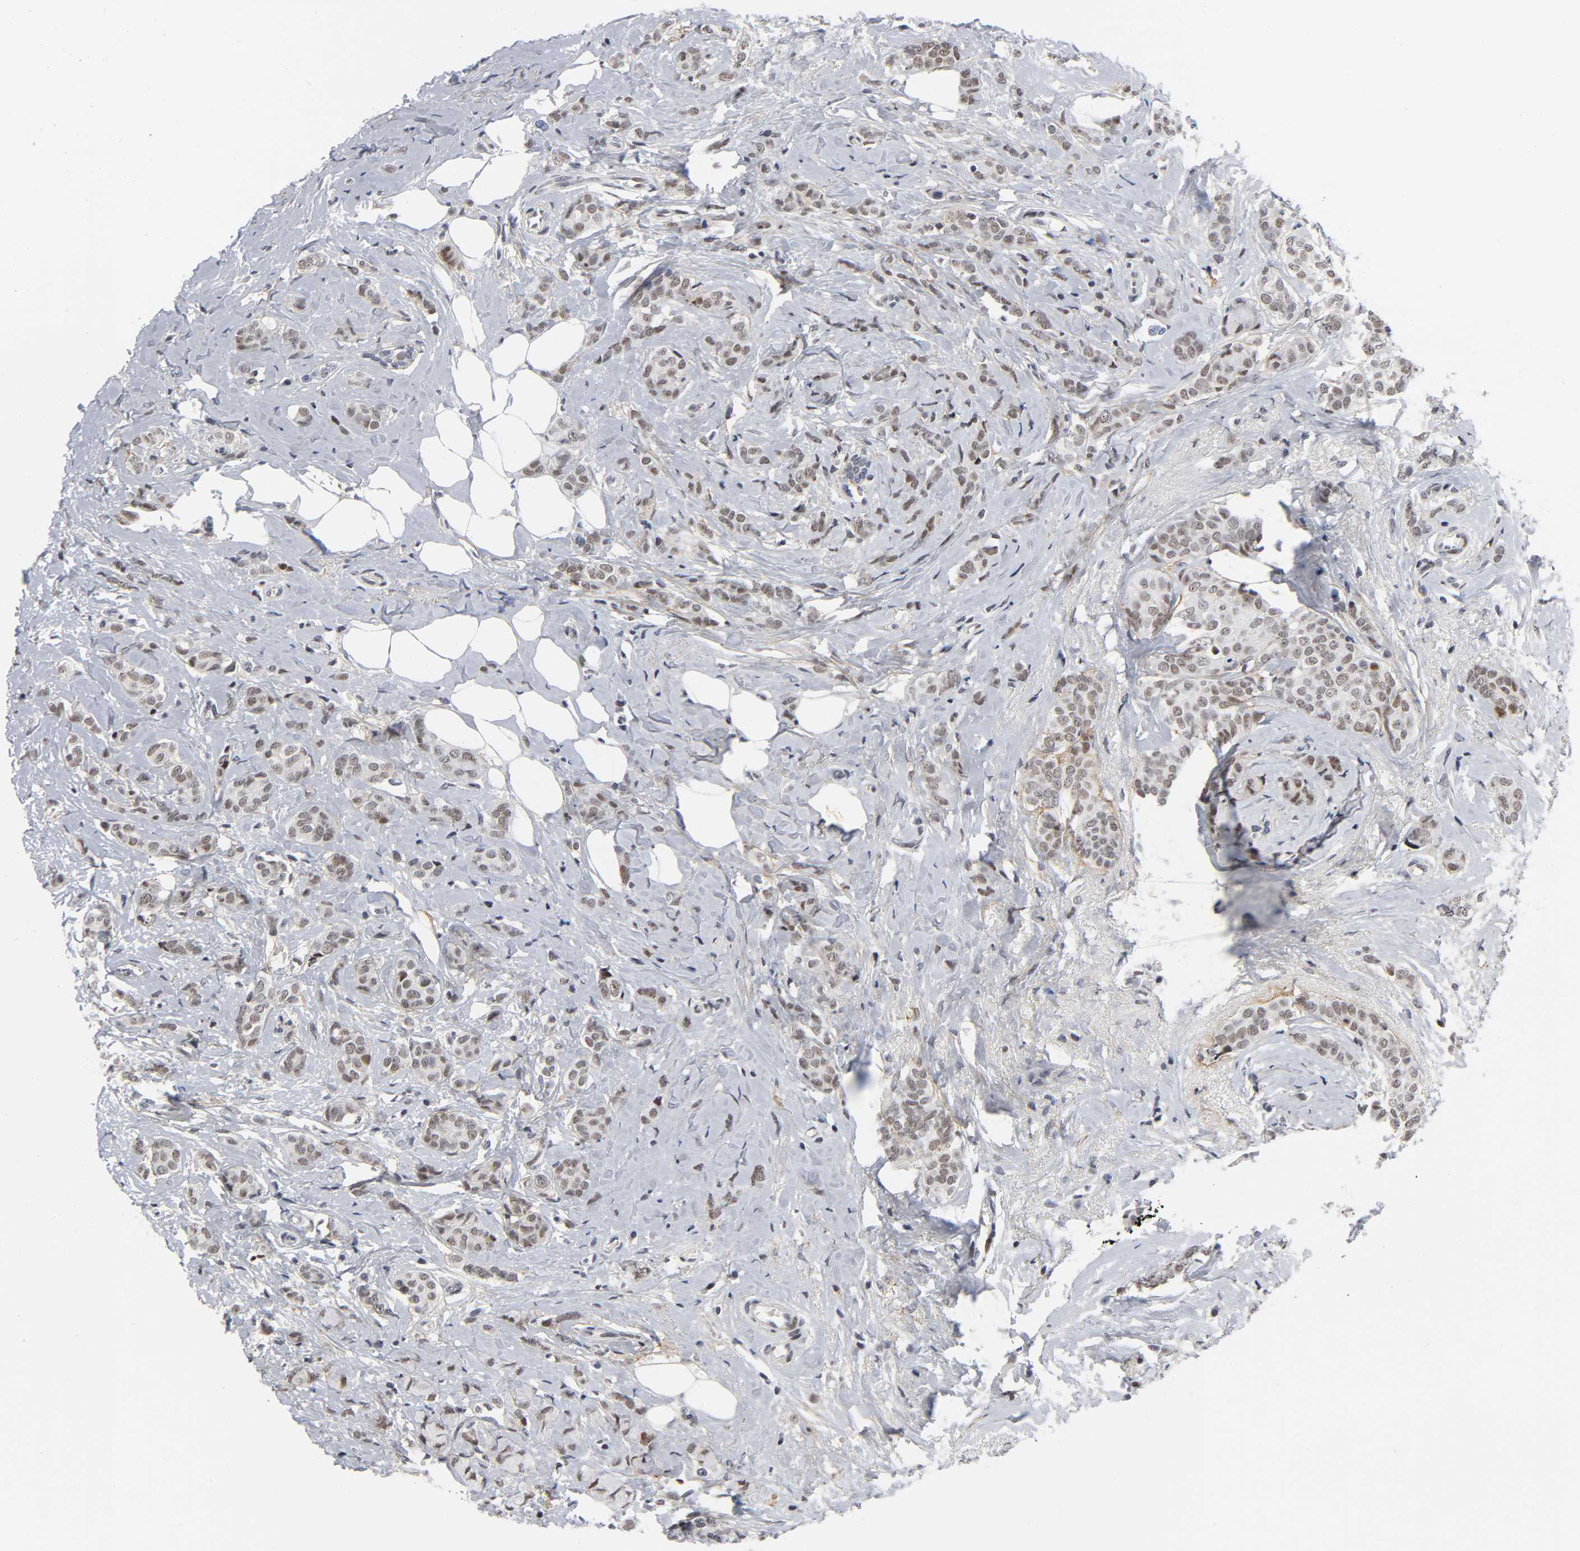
{"staining": {"intensity": "weak", "quantity": ">75%", "location": "nuclear"}, "tissue": "breast cancer", "cell_type": "Tumor cells", "image_type": "cancer", "snomed": [{"axis": "morphology", "description": "Lobular carcinoma"}, {"axis": "topography", "description": "Breast"}], "caption": "Breast cancer stained with a brown dye reveals weak nuclear positive expression in approximately >75% of tumor cells.", "gene": "DIDO1", "patient": {"sex": "female", "age": 60}}